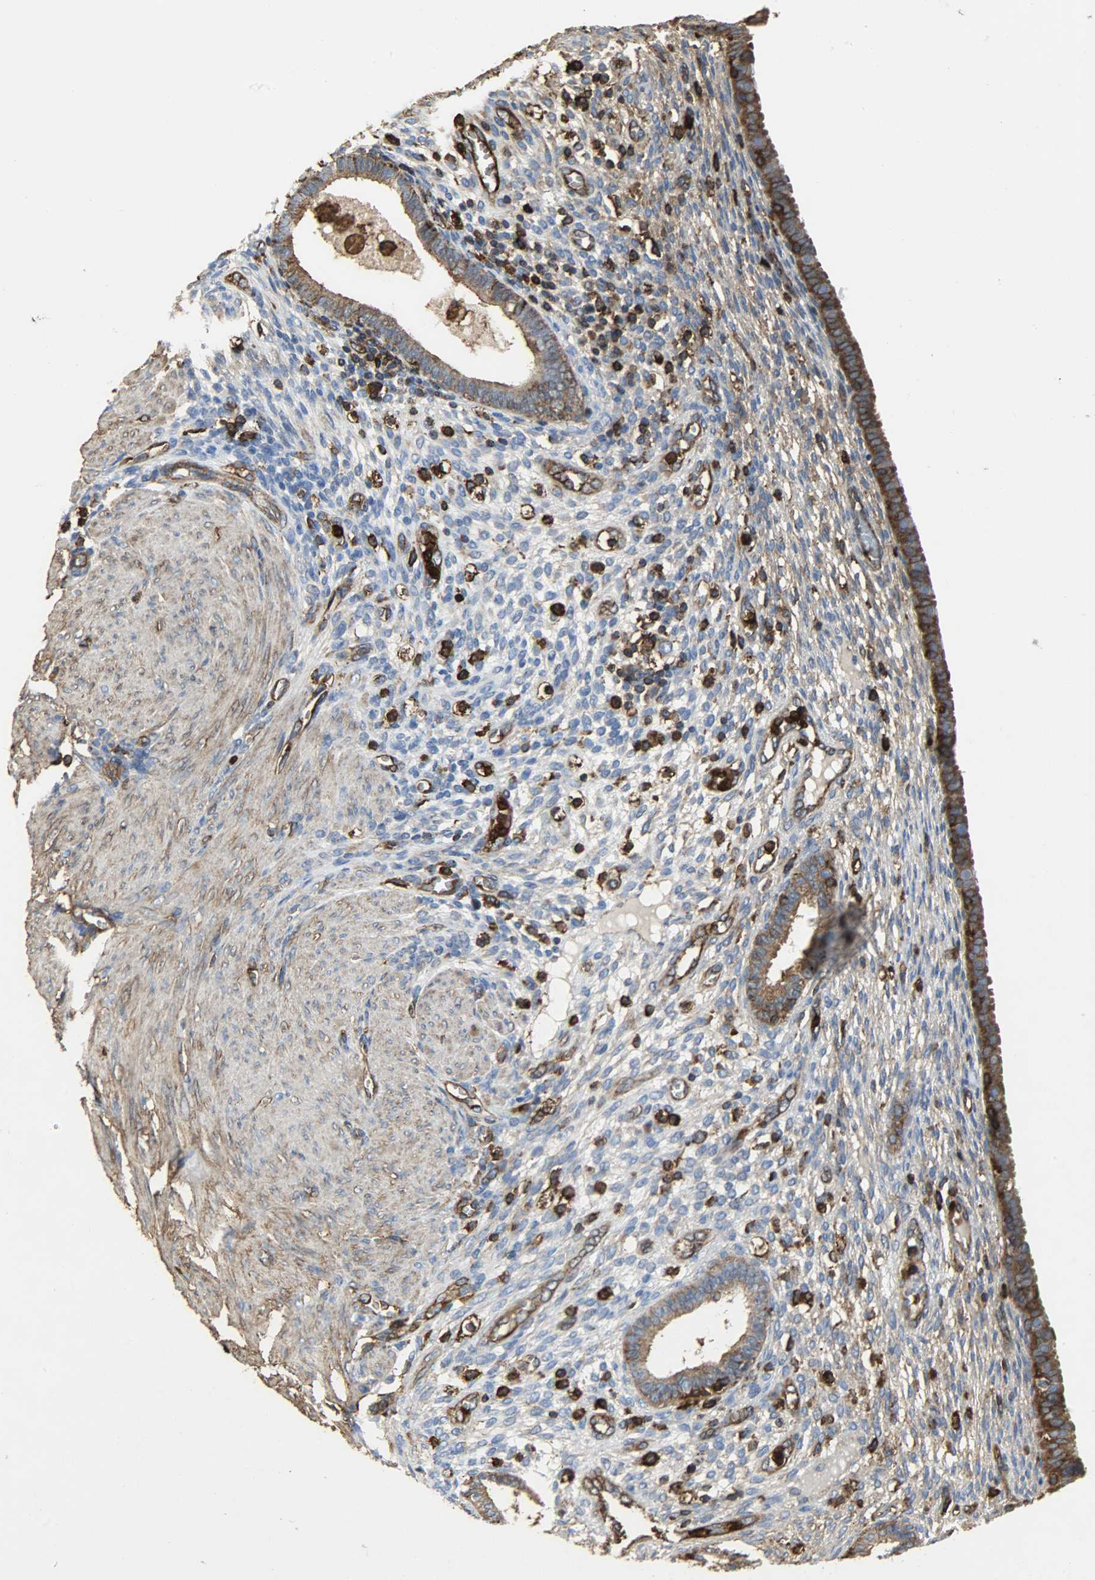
{"staining": {"intensity": "moderate", "quantity": "25%-75%", "location": "cytoplasmic/membranous"}, "tissue": "endometrium", "cell_type": "Cells in endometrial stroma", "image_type": "normal", "snomed": [{"axis": "morphology", "description": "Normal tissue, NOS"}, {"axis": "topography", "description": "Endometrium"}], "caption": "Immunohistochemical staining of normal endometrium exhibits medium levels of moderate cytoplasmic/membranous positivity in approximately 25%-75% of cells in endometrial stroma. The protein of interest is shown in brown color, while the nuclei are stained blue.", "gene": "VASP", "patient": {"sex": "female", "age": 72}}